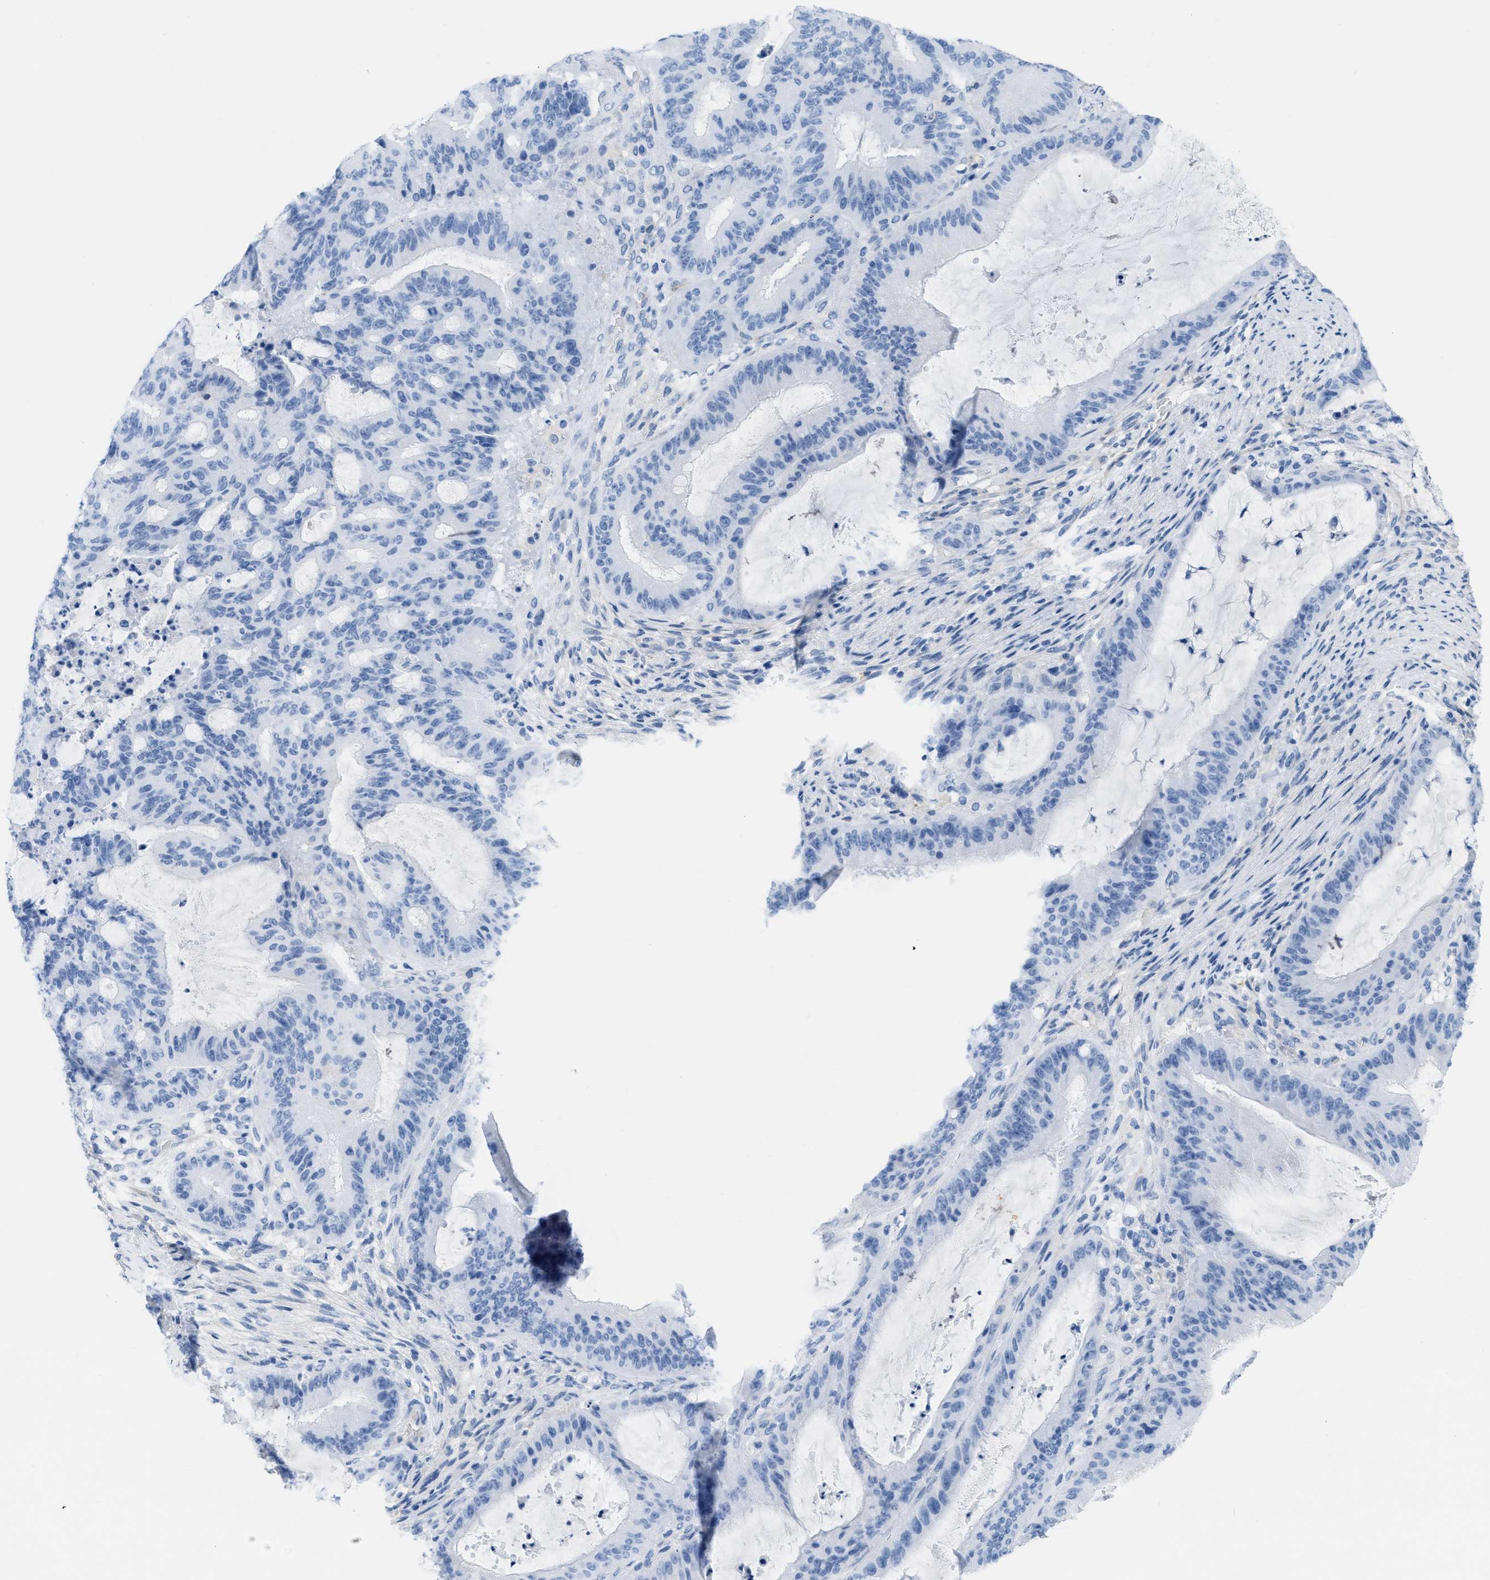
{"staining": {"intensity": "negative", "quantity": "none", "location": "none"}, "tissue": "liver cancer", "cell_type": "Tumor cells", "image_type": "cancer", "snomed": [{"axis": "morphology", "description": "Normal tissue, NOS"}, {"axis": "morphology", "description": "Cholangiocarcinoma"}, {"axis": "topography", "description": "Liver"}, {"axis": "topography", "description": "Peripheral nerve tissue"}], "caption": "There is no significant expression in tumor cells of liver cancer. Brightfield microscopy of immunohistochemistry (IHC) stained with DAB (brown) and hematoxylin (blue), captured at high magnification.", "gene": "ASGR1", "patient": {"sex": "female", "age": 73}}